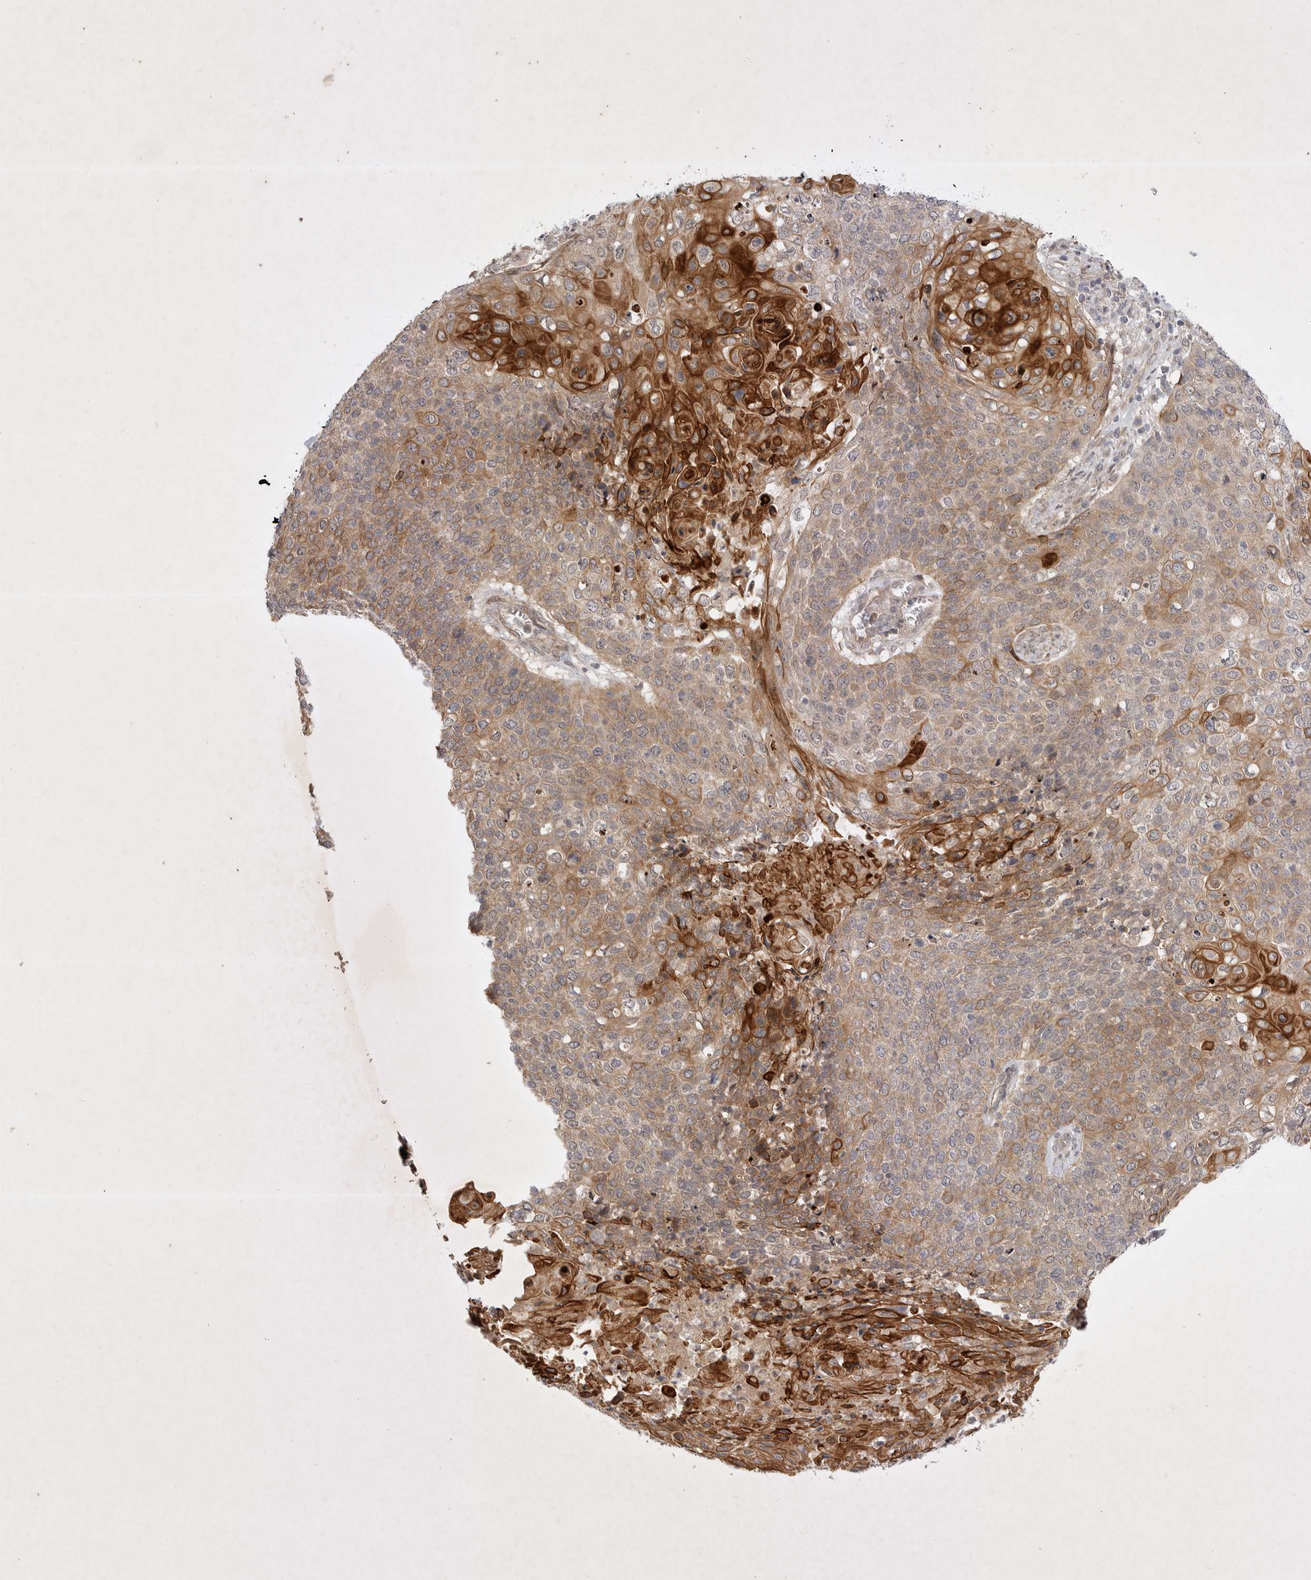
{"staining": {"intensity": "strong", "quantity": ">75%", "location": "cytoplasmic/membranous"}, "tissue": "cervical cancer", "cell_type": "Tumor cells", "image_type": "cancer", "snomed": [{"axis": "morphology", "description": "Squamous cell carcinoma, NOS"}, {"axis": "topography", "description": "Cervix"}], "caption": "Cervical squamous cell carcinoma tissue reveals strong cytoplasmic/membranous positivity in about >75% of tumor cells, visualized by immunohistochemistry.", "gene": "PTPDC1", "patient": {"sex": "female", "age": 39}}